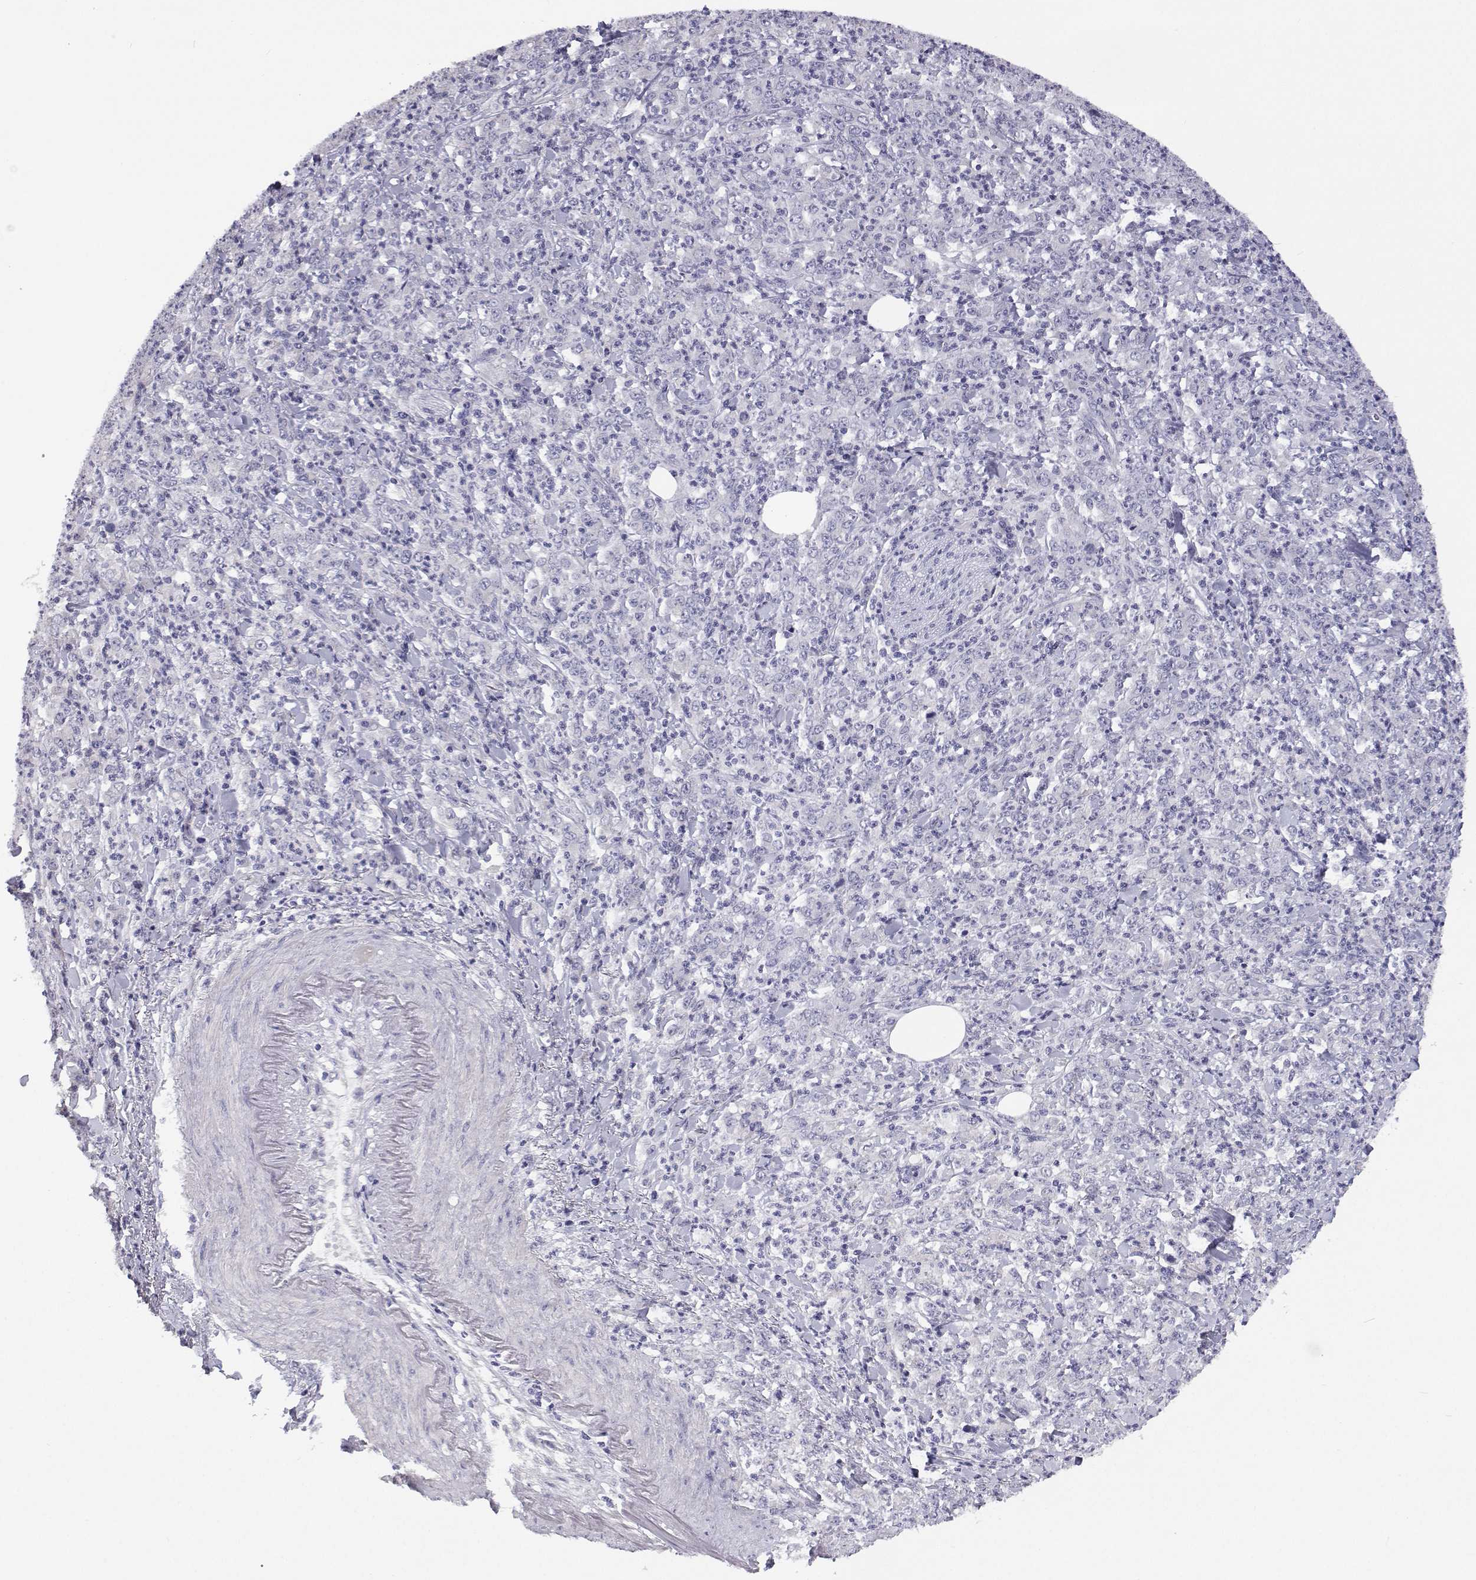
{"staining": {"intensity": "negative", "quantity": "none", "location": "none"}, "tissue": "stomach cancer", "cell_type": "Tumor cells", "image_type": "cancer", "snomed": [{"axis": "morphology", "description": "Adenocarcinoma, NOS"}, {"axis": "topography", "description": "Stomach, lower"}], "caption": "A high-resolution photomicrograph shows IHC staining of adenocarcinoma (stomach), which shows no significant expression in tumor cells.", "gene": "ANKRD65", "patient": {"sex": "female", "age": 71}}